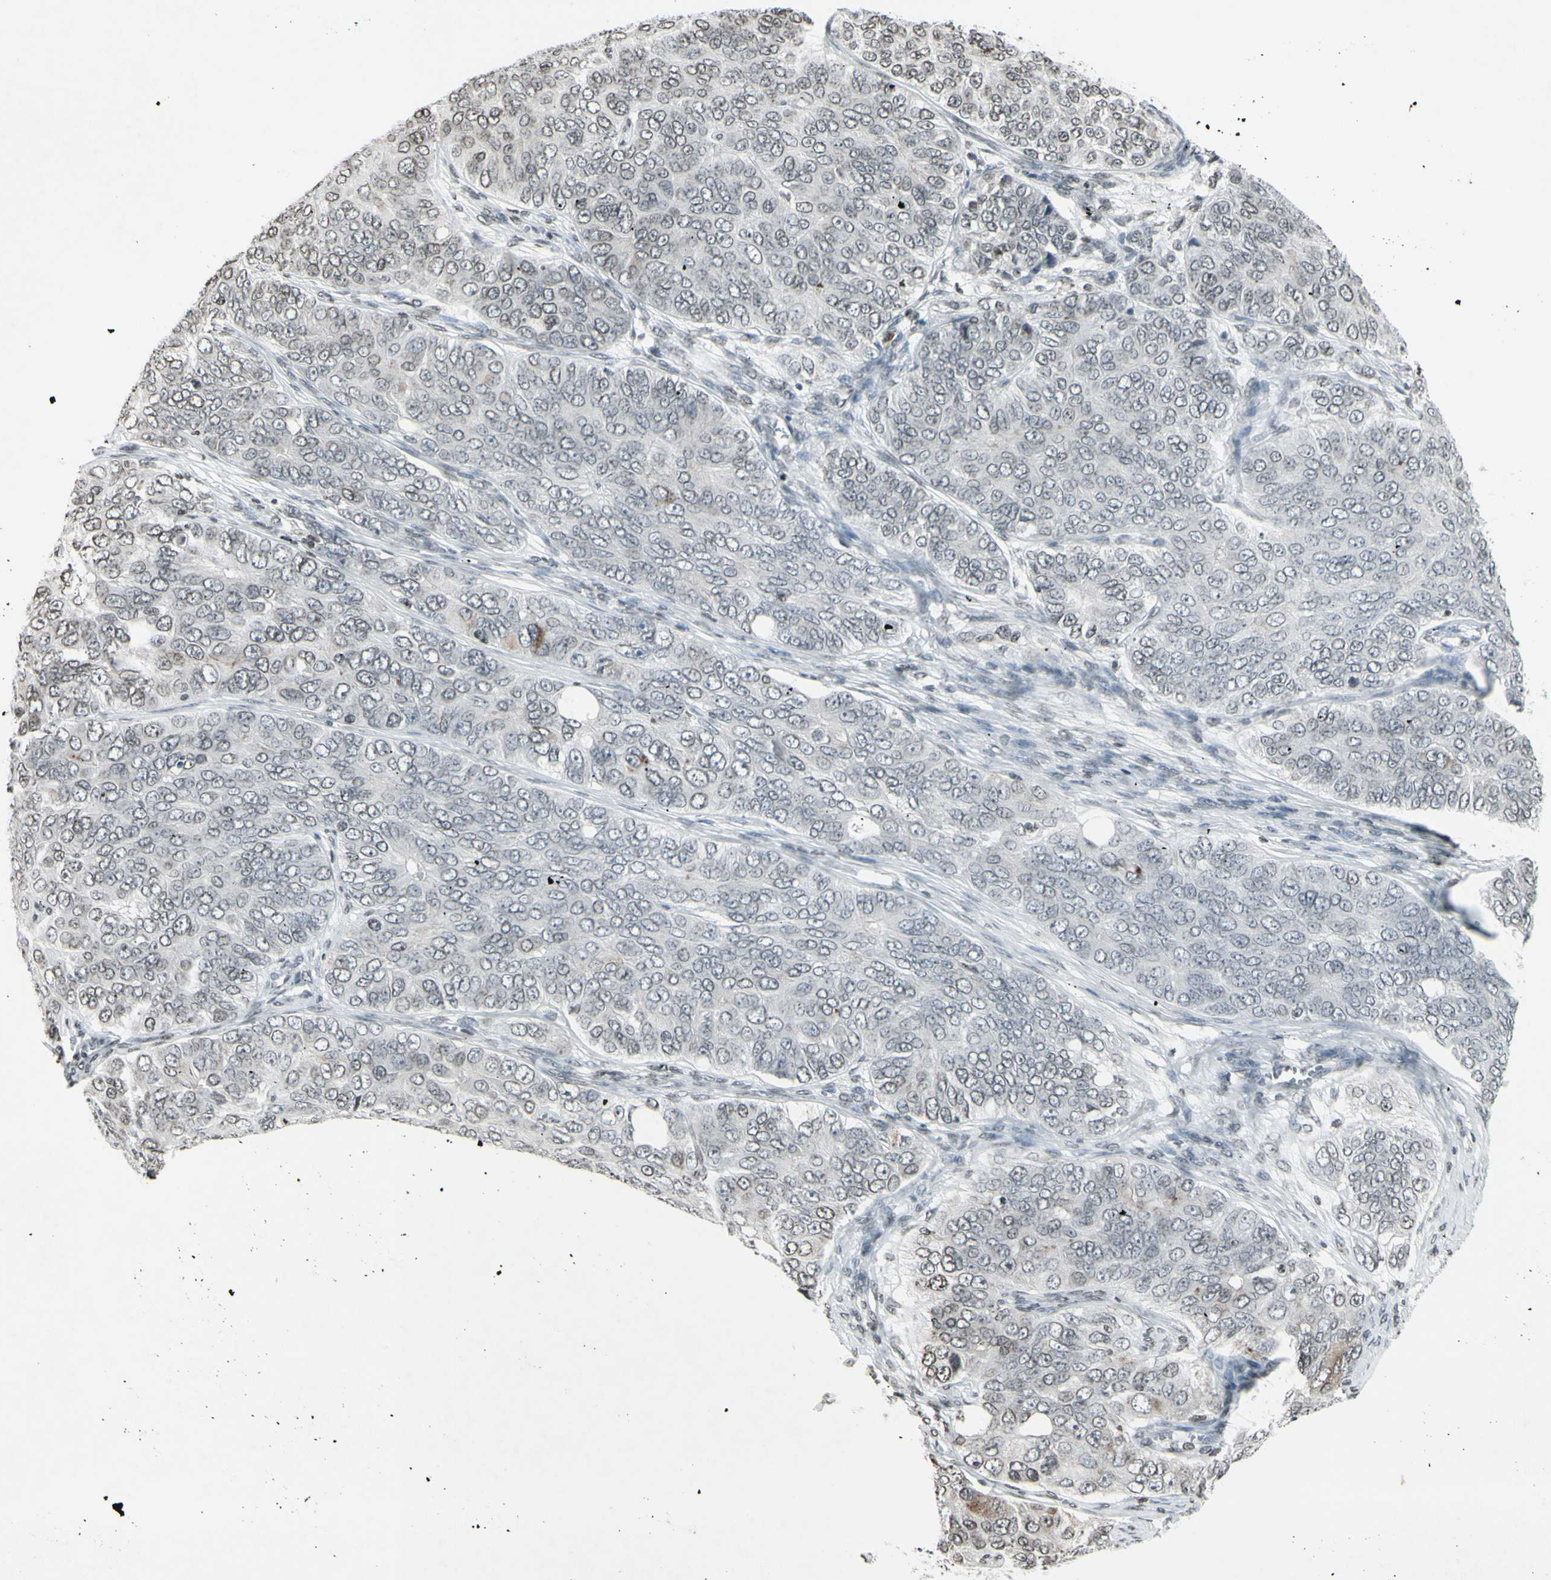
{"staining": {"intensity": "negative", "quantity": "none", "location": "none"}, "tissue": "ovarian cancer", "cell_type": "Tumor cells", "image_type": "cancer", "snomed": [{"axis": "morphology", "description": "Carcinoma, endometroid"}, {"axis": "topography", "description": "Ovary"}], "caption": "Immunohistochemical staining of human ovarian endometroid carcinoma reveals no significant positivity in tumor cells.", "gene": "CD79B", "patient": {"sex": "female", "age": 51}}